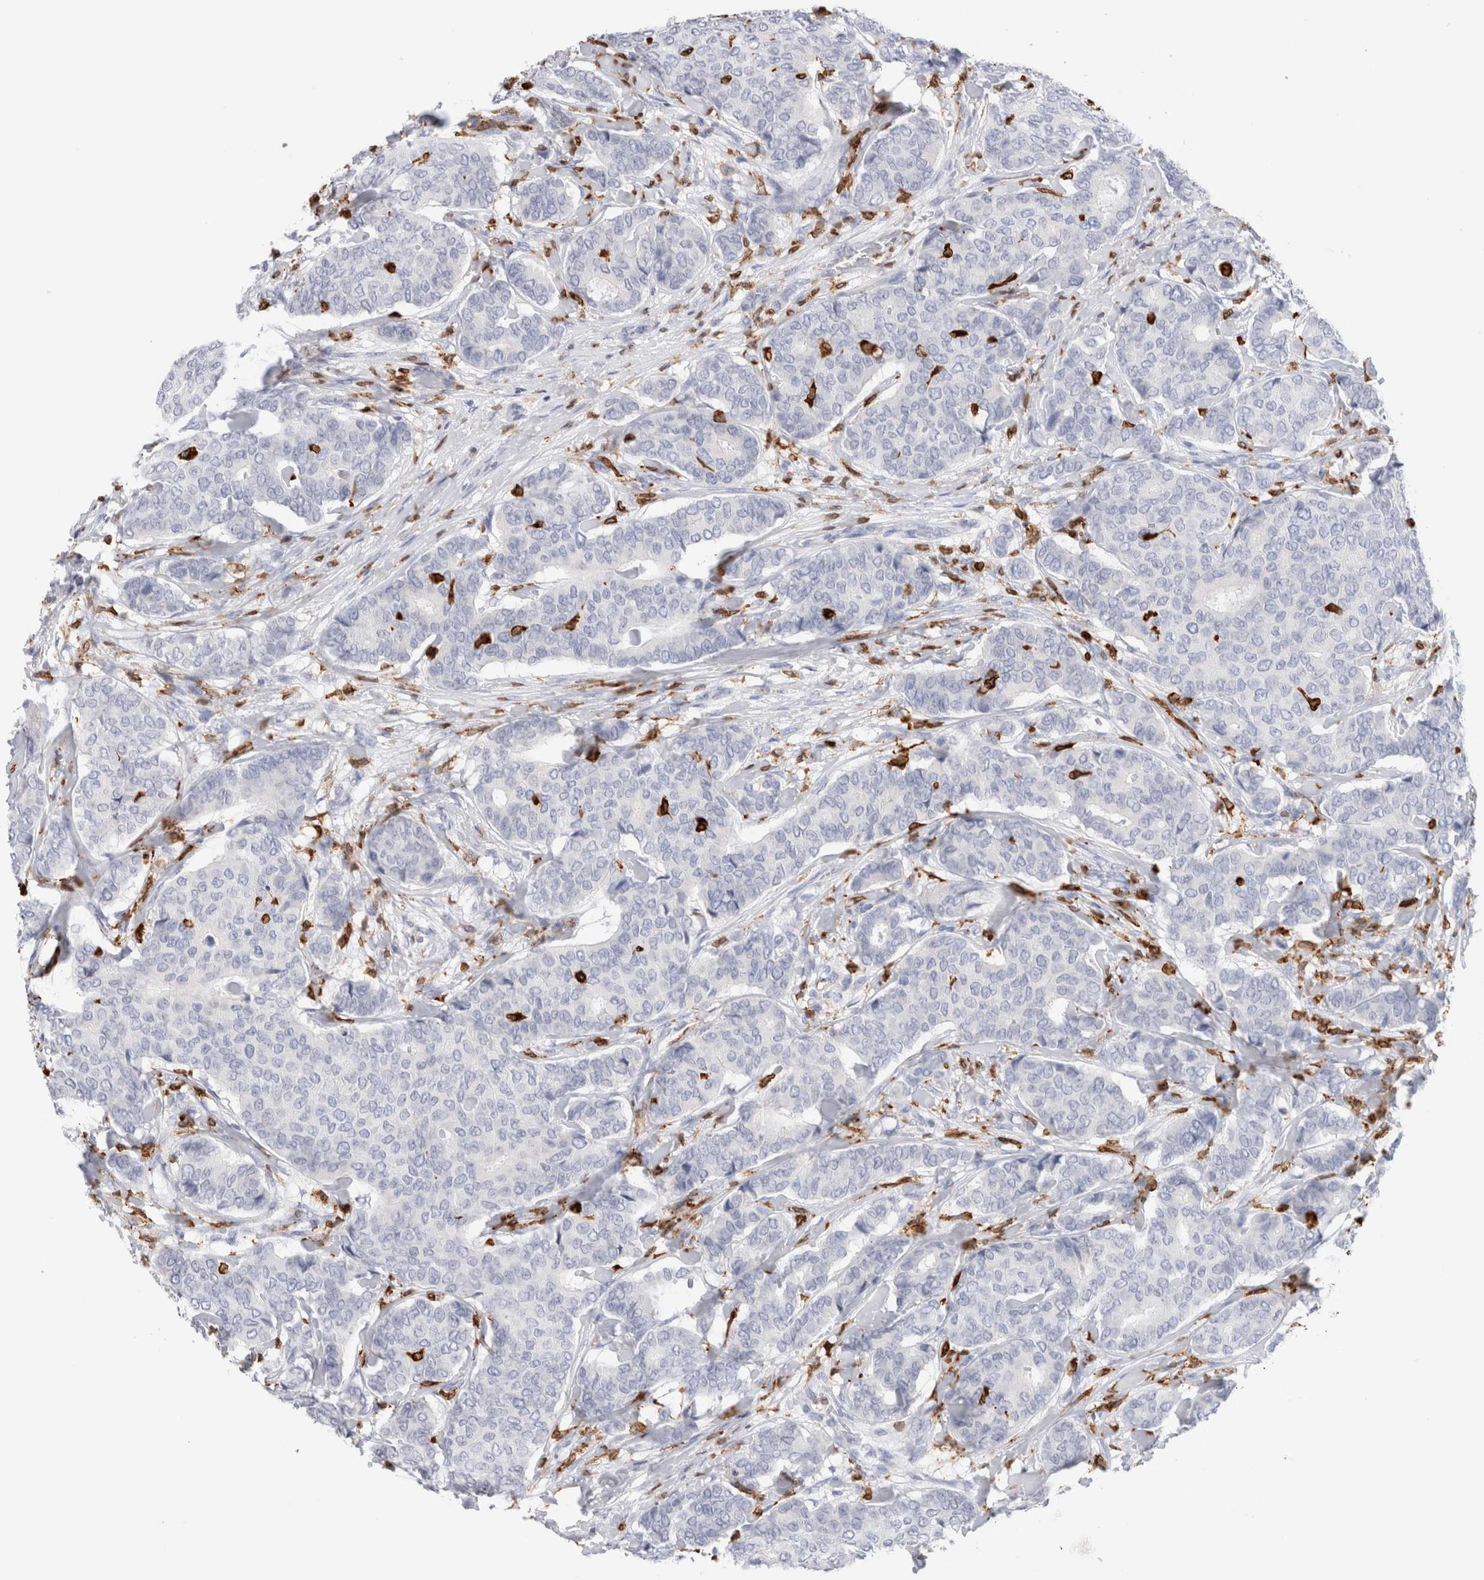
{"staining": {"intensity": "negative", "quantity": "none", "location": "none"}, "tissue": "breast cancer", "cell_type": "Tumor cells", "image_type": "cancer", "snomed": [{"axis": "morphology", "description": "Duct carcinoma"}, {"axis": "topography", "description": "Breast"}], "caption": "Tumor cells are negative for protein expression in human invasive ductal carcinoma (breast).", "gene": "ALOX5AP", "patient": {"sex": "female", "age": 75}}